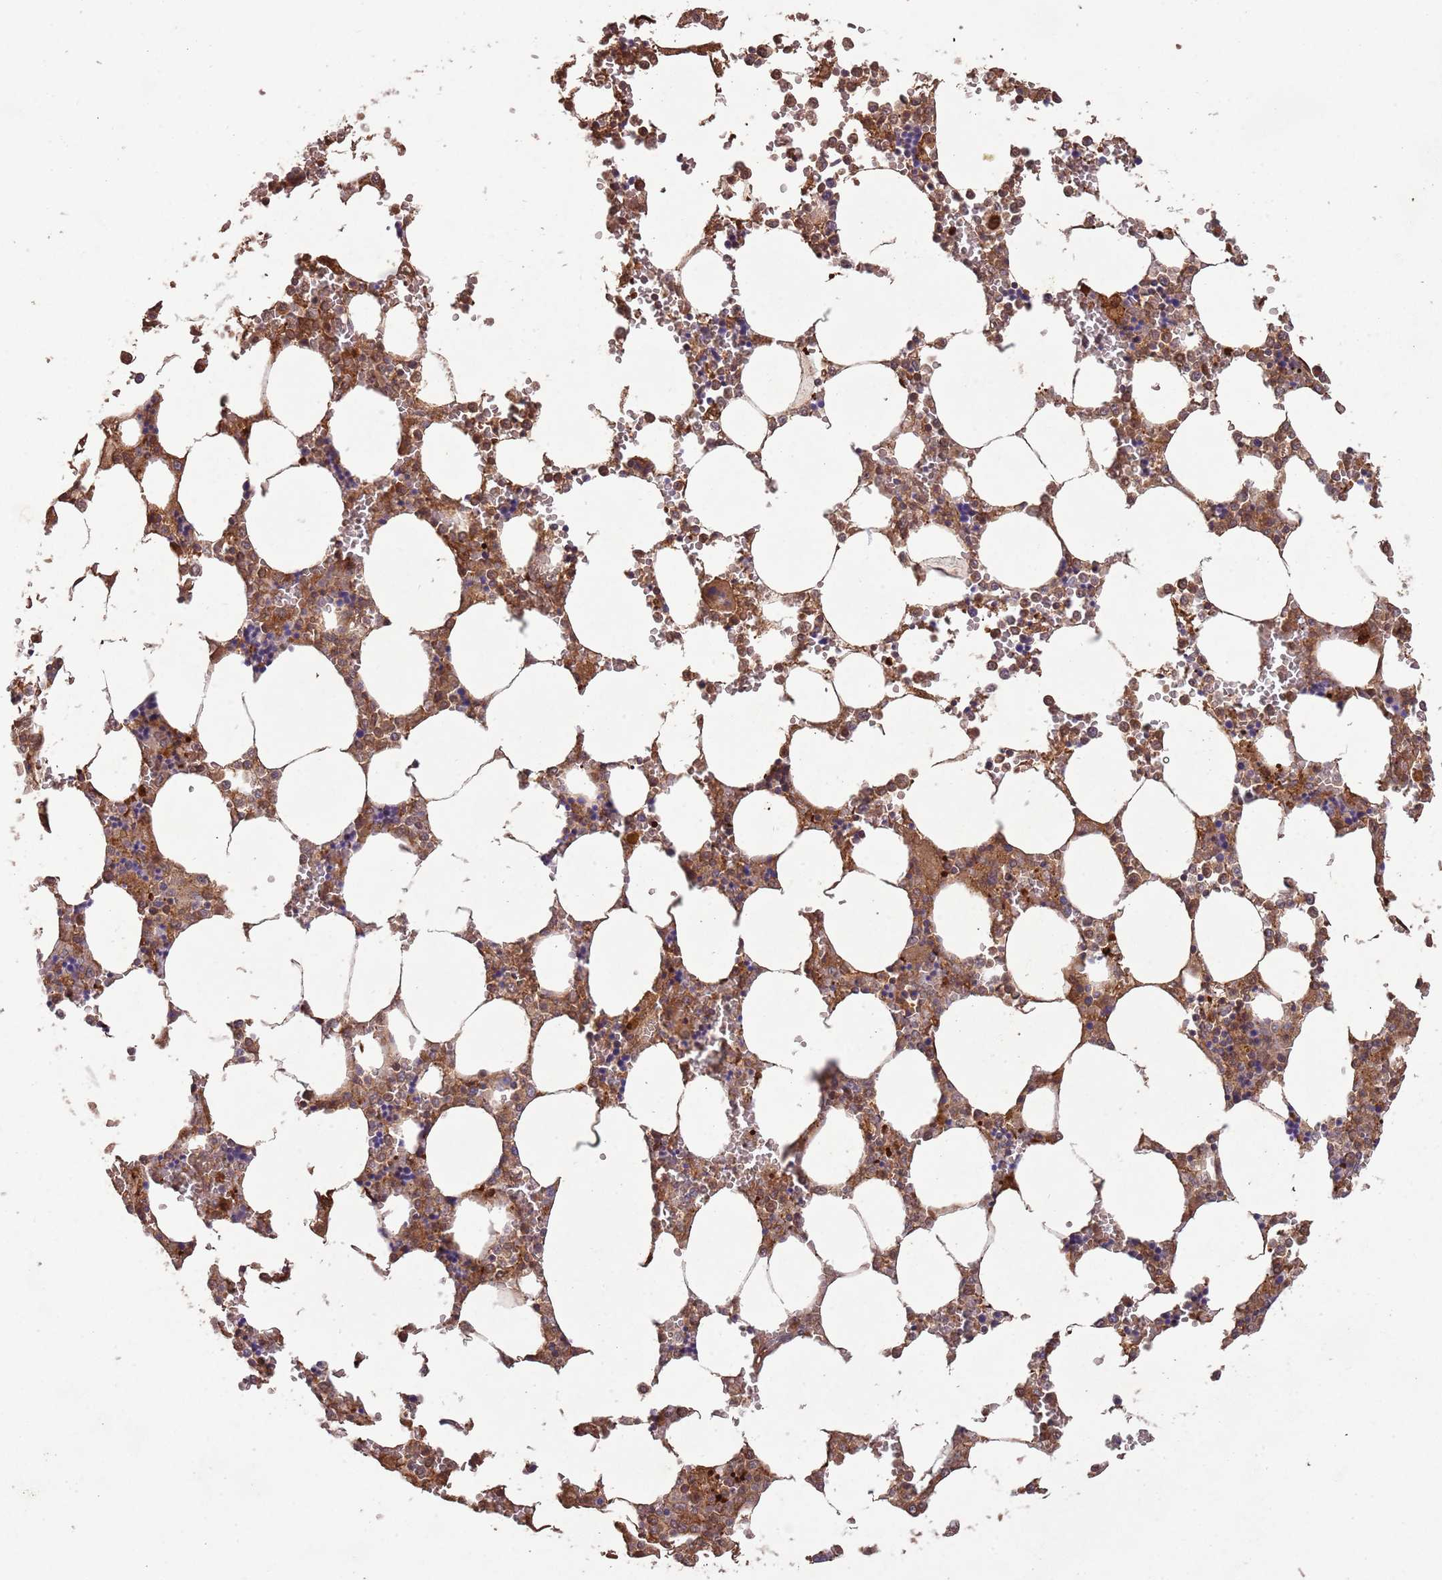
{"staining": {"intensity": "moderate", "quantity": ">75%", "location": "cytoplasmic/membranous,nuclear"}, "tissue": "bone marrow", "cell_type": "Hematopoietic cells", "image_type": "normal", "snomed": [{"axis": "morphology", "description": "Normal tissue, NOS"}, {"axis": "topography", "description": "Bone marrow"}], "caption": "Protein expression analysis of normal human bone marrow reveals moderate cytoplasmic/membranous,nuclear expression in approximately >75% of hematopoietic cells. The staining was performed using DAB to visualize the protein expression in brown, while the nuclei were stained in blue with hematoxylin (Magnification: 20x).", "gene": "ZNF639", "patient": {"sex": "male", "age": 64}}